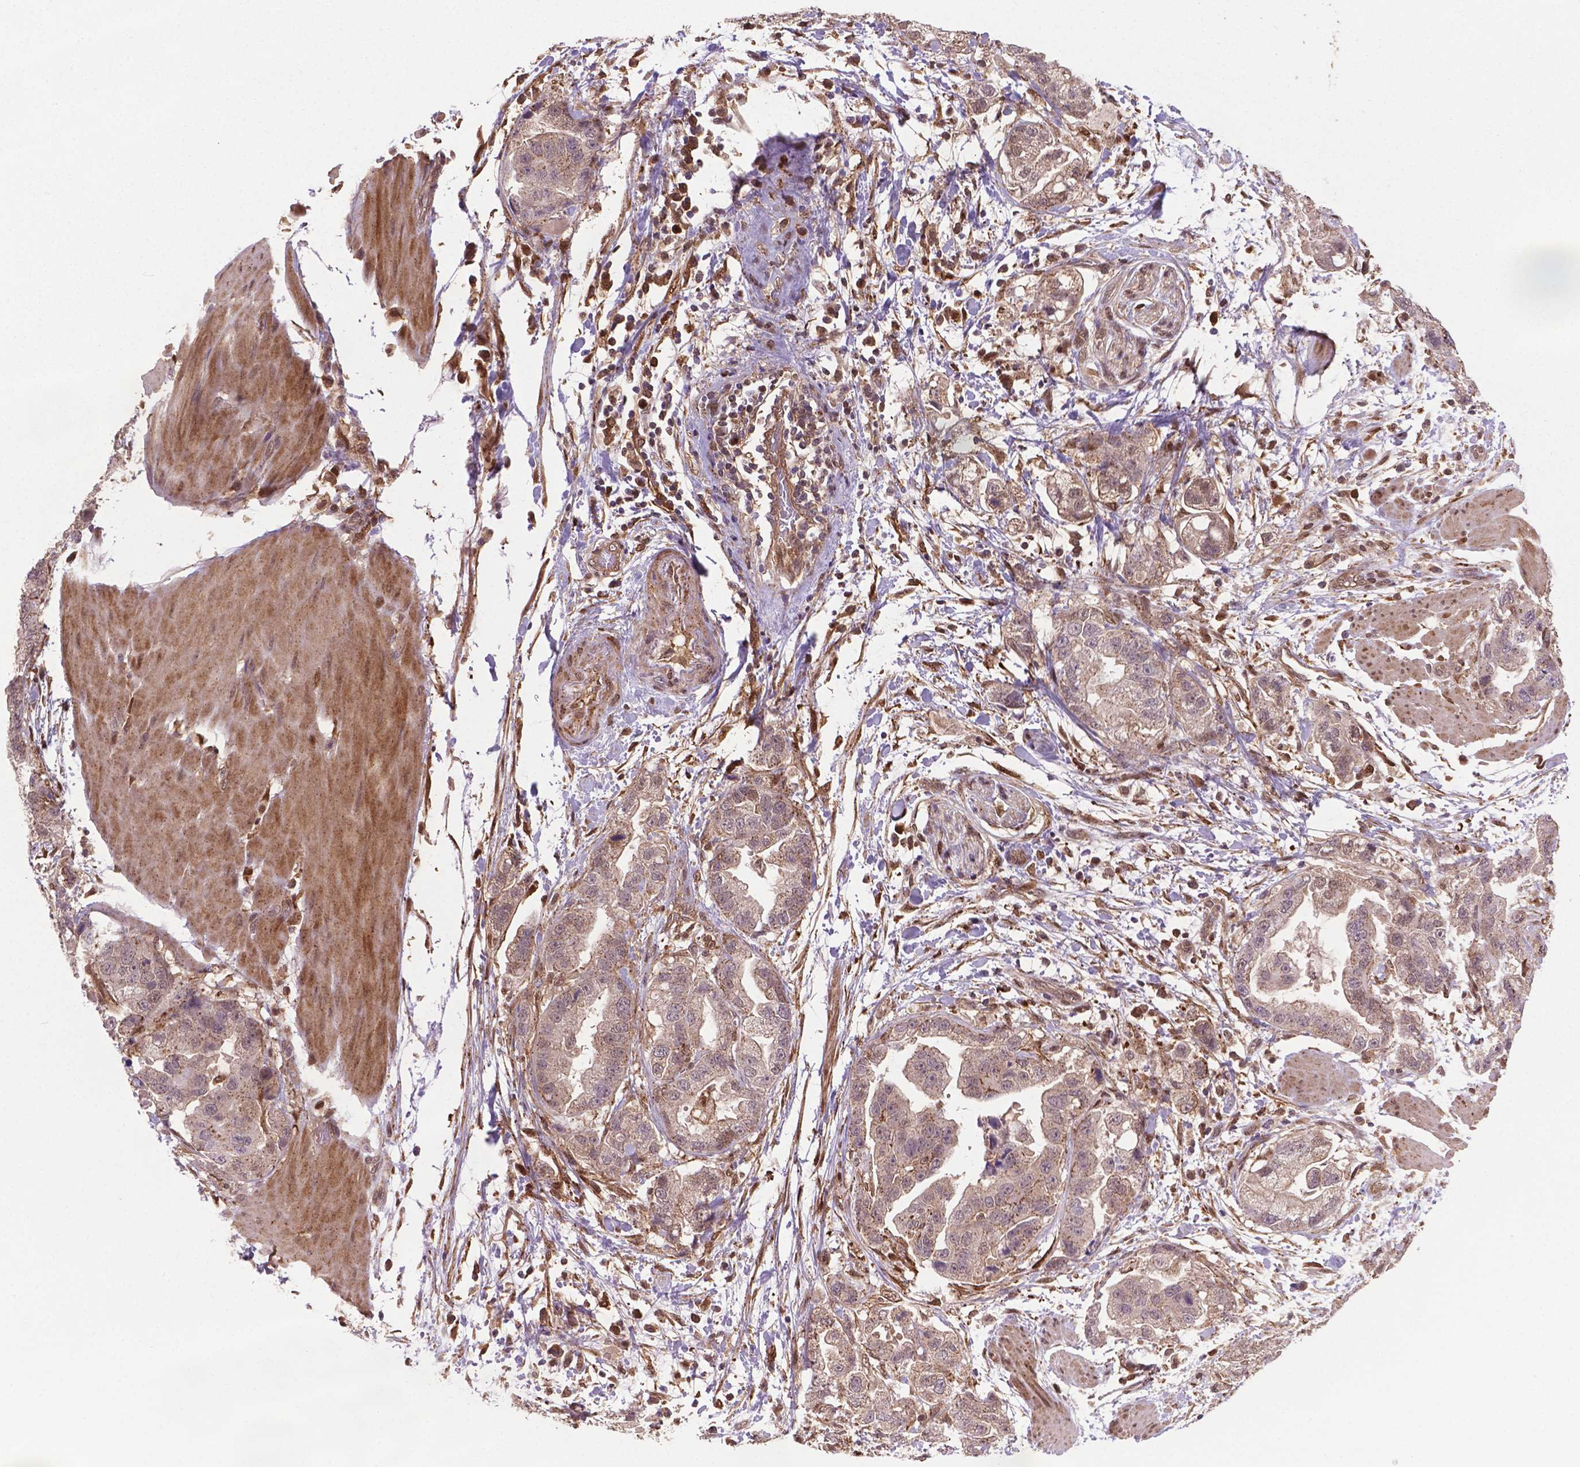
{"staining": {"intensity": "negative", "quantity": "none", "location": "none"}, "tissue": "stomach cancer", "cell_type": "Tumor cells", "image_type": "cancer", "snomed": [{"axis": "morphology", "description": "Adenocarcinoma, NOS"}, {"axis": "topography", "description": "Stomach"}], "caption": "The image shows no significant expression in tumor cells of stomach cancer (adenocarcinoma).", "gene": "PLIN3", "patient": {"sex": "male", "age": 59}}